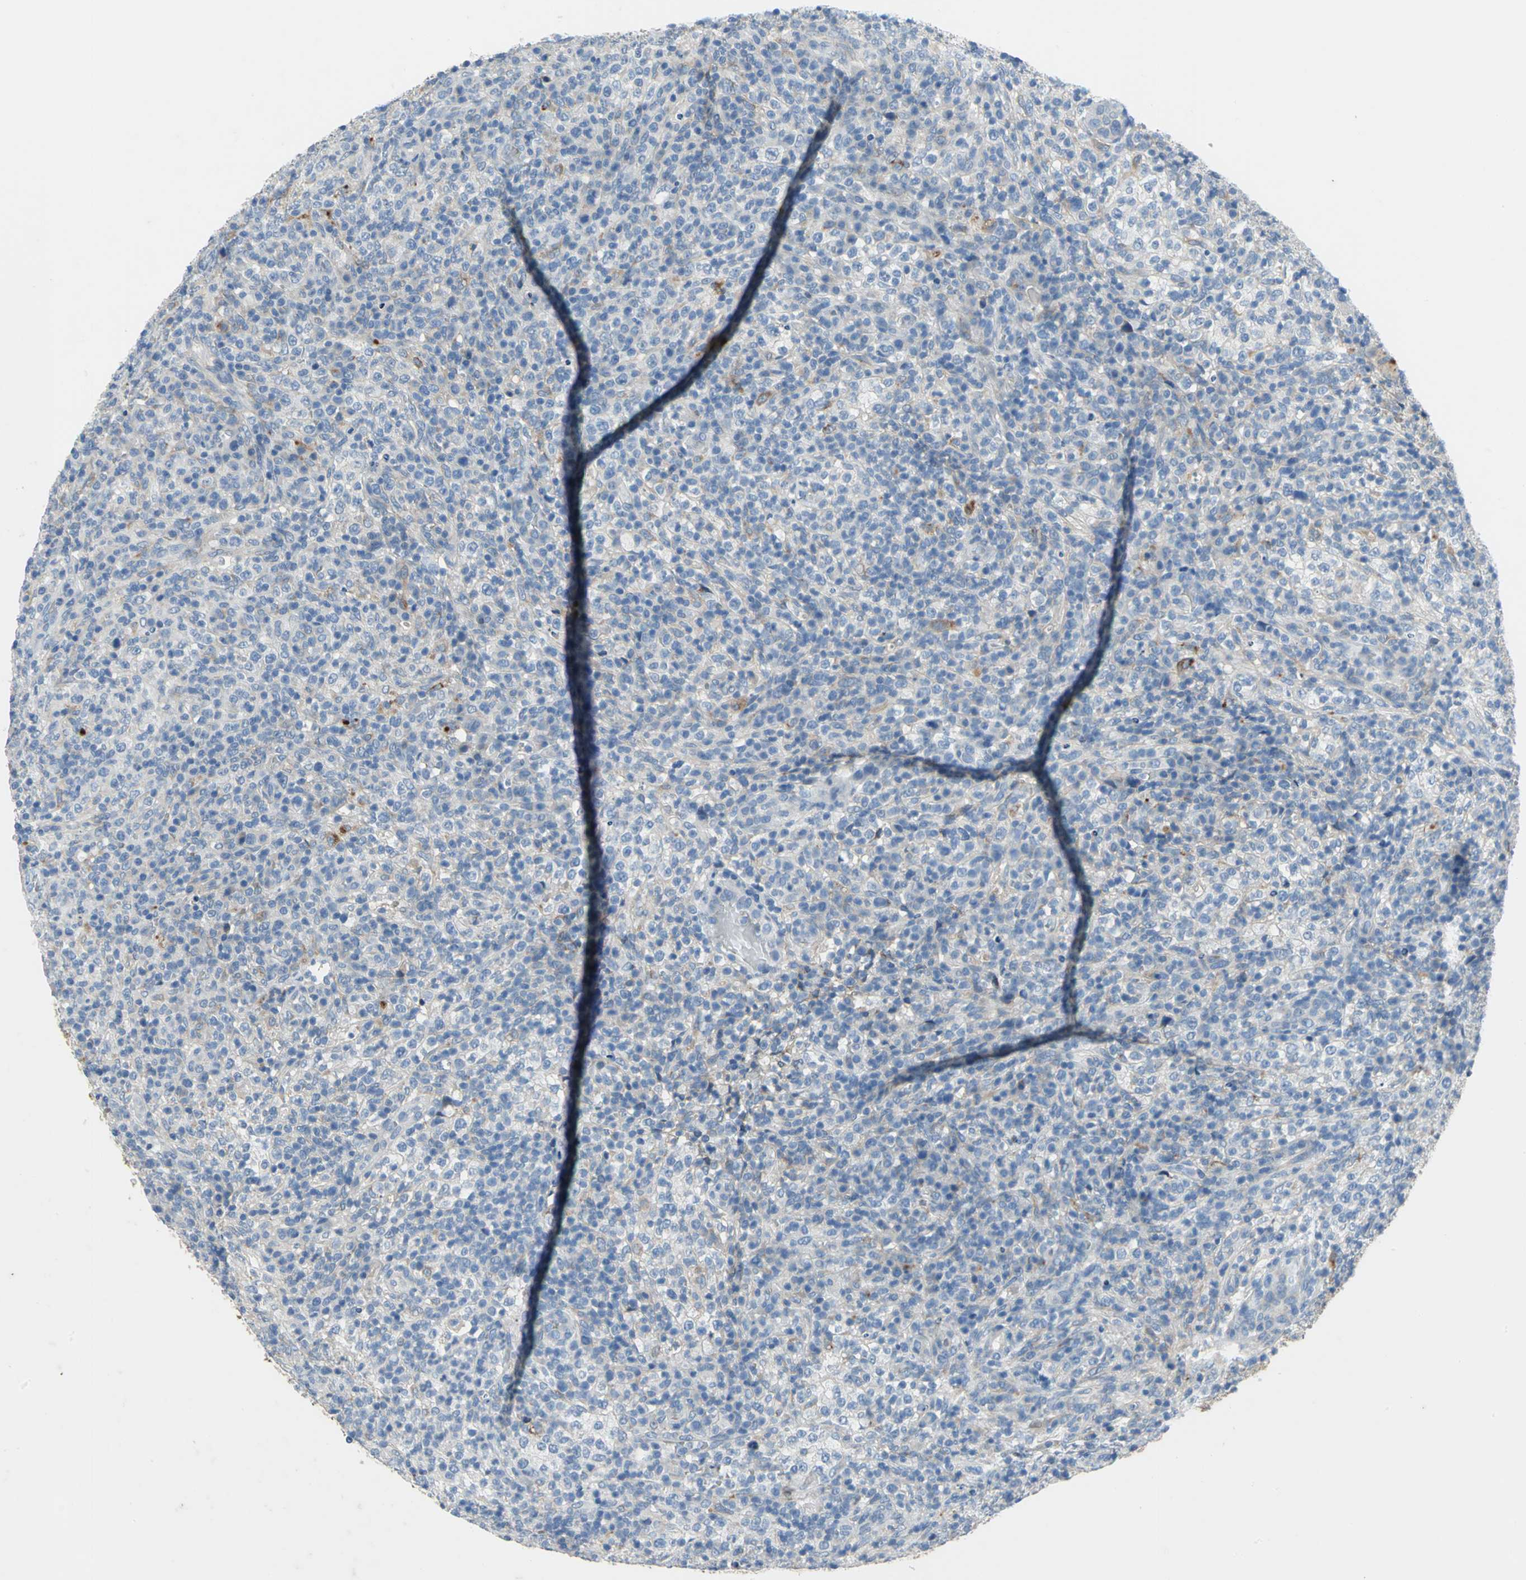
{"staining": {"intensity": "strong", "quantity": "<25%", "location": "cytoplasmic/membranous"}, "tissue": "lymphoma", "cell_type": "Tumor cells", "image_type": "cancer", "snomed": [{"axis": "morphology", "description": "Malignant lymphoma, non-Hodgkin's type, High grade"}, {"axis": "topography", "description": "Lymph node"}], "caption": "Lymphoma stained with a brown dye exhibits strong cytoplasmic/membranous positive expression in approximately <25% of tumor cells.", "gene": "PTGDS", "patient": {"sex": "female", "age": 76}}